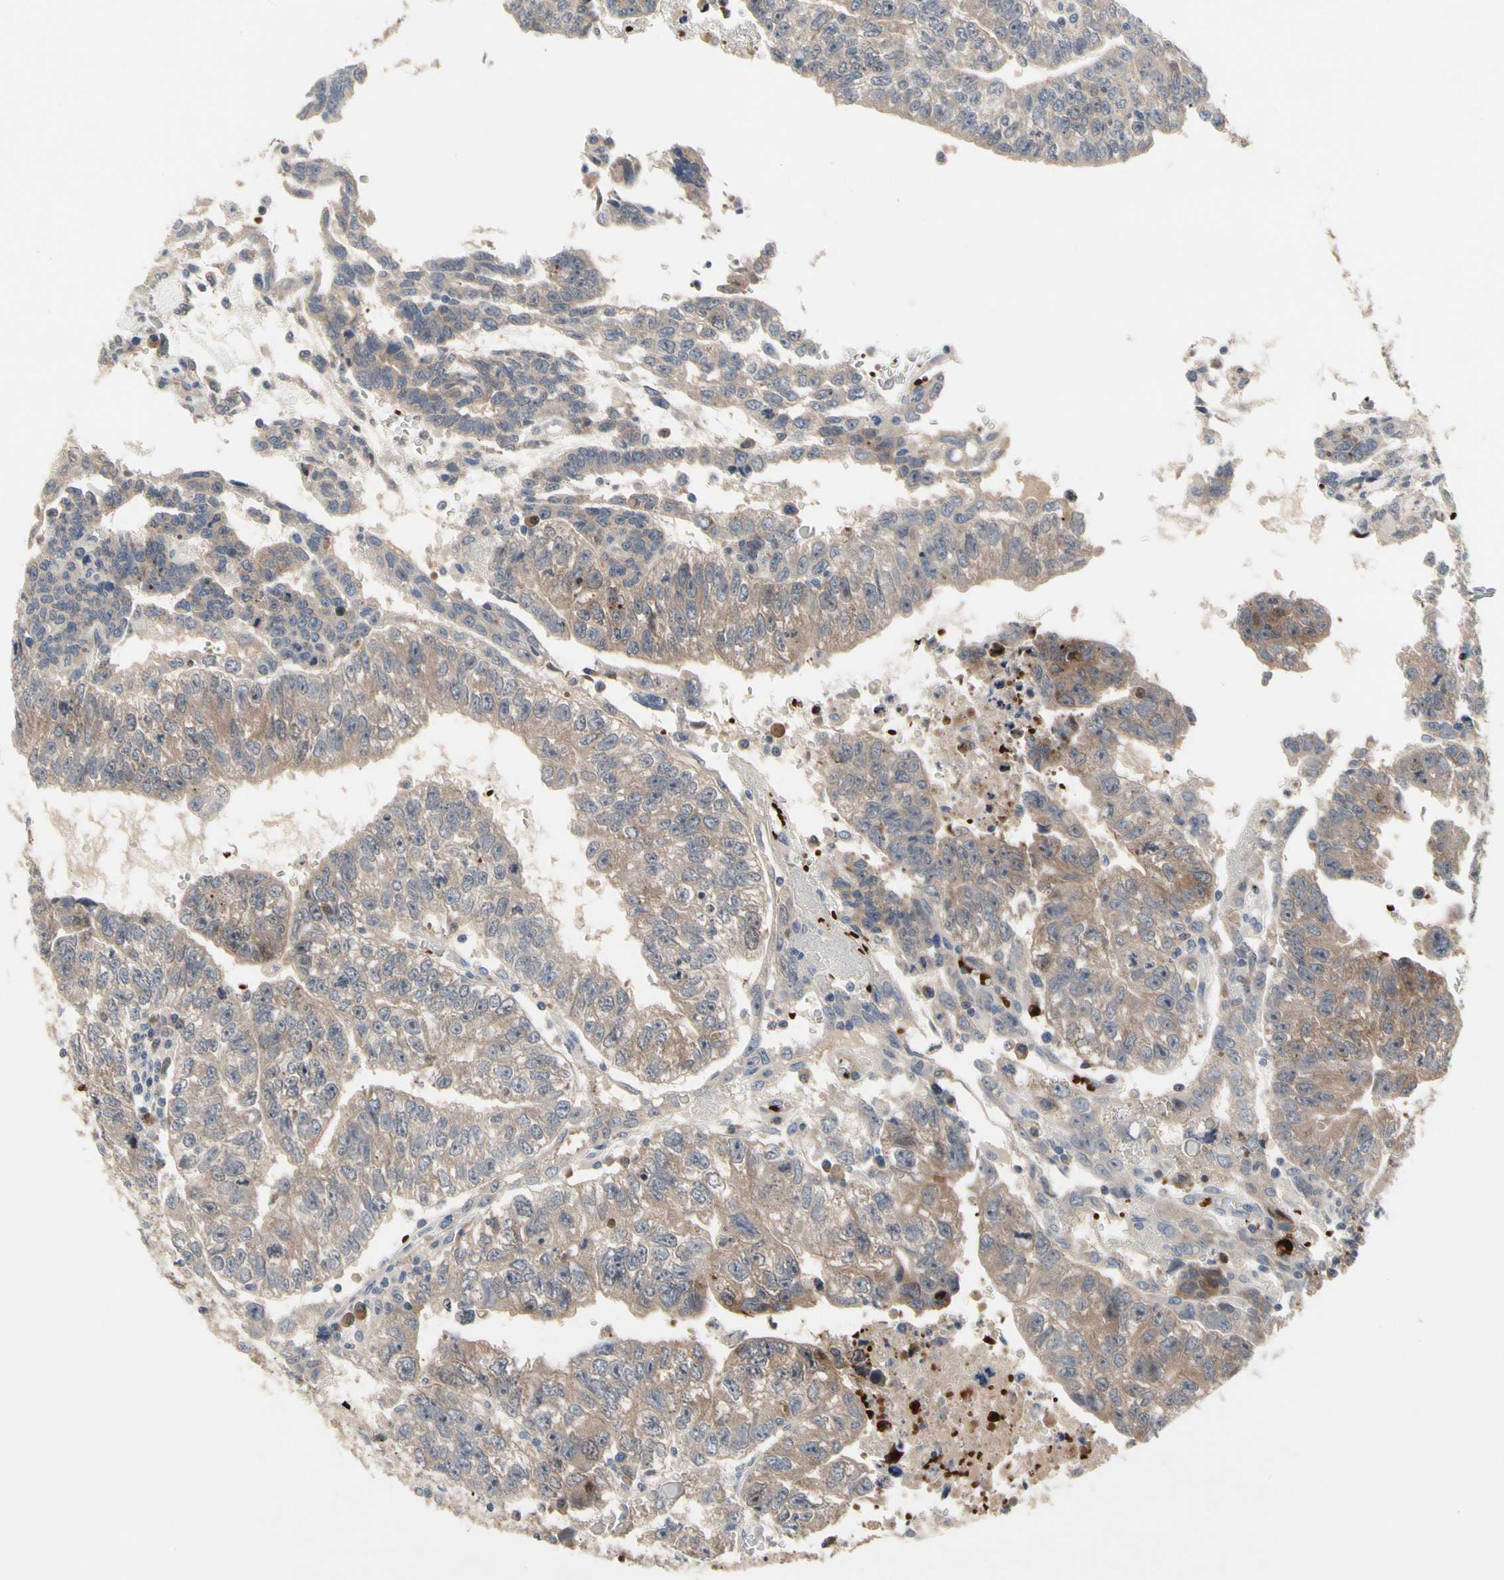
{"staining": {"intensity": "moderate", "quantity": "25%-75%", "location": "cytoplasmic/membranous"}, "tissue": "testis cancer", "cell_type": "Tumor cells", "image_type": "cancer", "snomed": [{"axis": "morphology", "description": "Seminoma, NOS"}, {"axis": "morphology", "description": "Carcinoma, Embryonal, NOS"}, {"axis": "topography", "description": "Testis"}], "caption": "A photomicrograph of human testis embryonal carcinoma stained for a protein exhibits moderate cytoplasmic/membranous brown staining in tumor cells.", "gene": "HMGCR", "patient": {"sex": "male", "age": 52}}